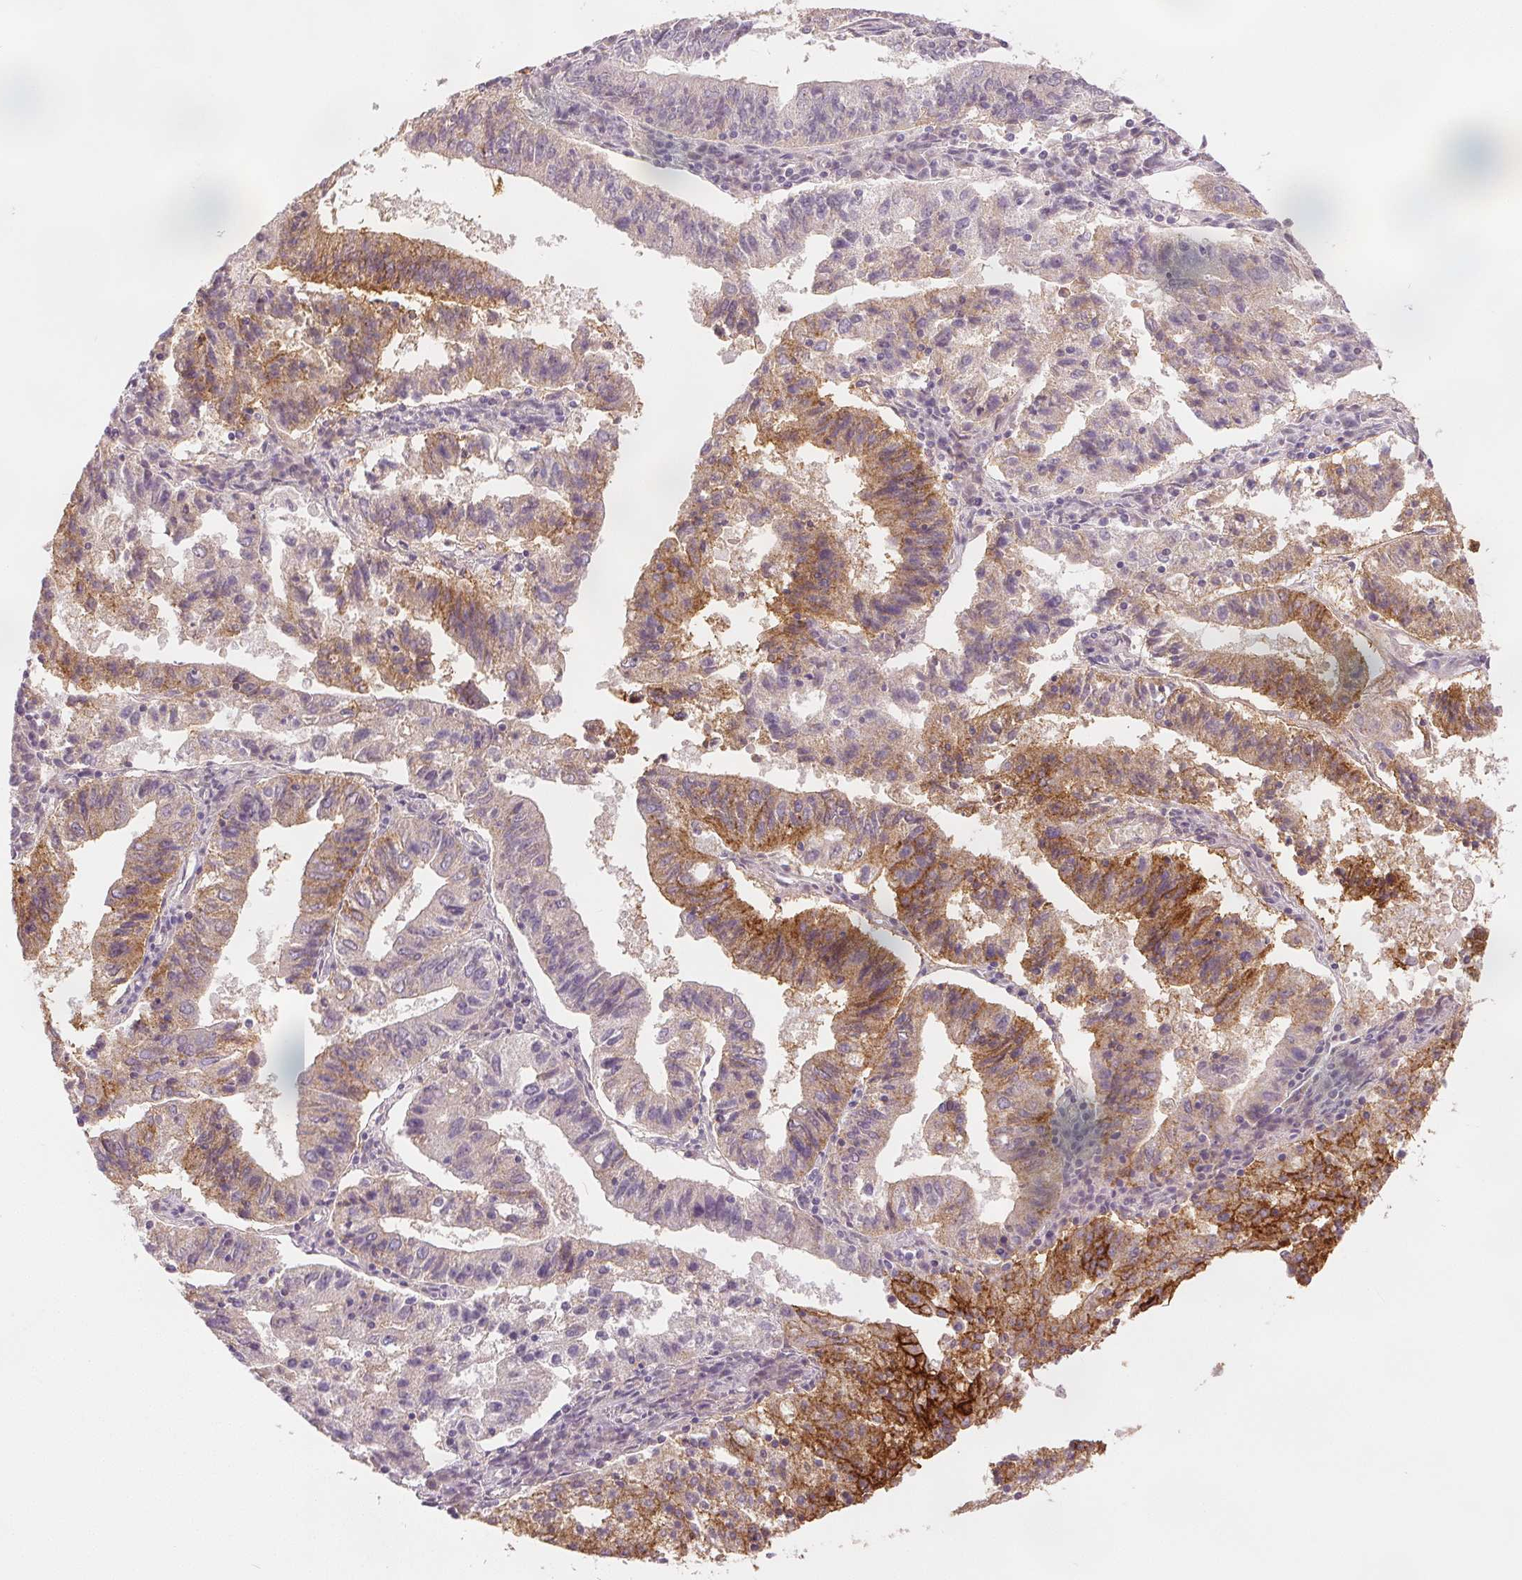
{"staining": {"intensity": "moderate", "quantity": "25%-75%", "location": "cytoplasmic/membranous"}, "tissue": "endometrial cancer", "cell_type": "Tumor cells", "image_type": "cancer", "snomed": [{"axis": "morphology", "description": "Adenocarcinoma, NOS"}, {"axis": "topography", "description": "Endometrium"}], "caption": "Protein expression analysis of endometrial adenocarcinoma demonstrates moderate cytoplasmic/membranous staining in about 25%-75% of tumor cells.", "gene": "CA12", "patient": {"sex": "female", "age": 82}}